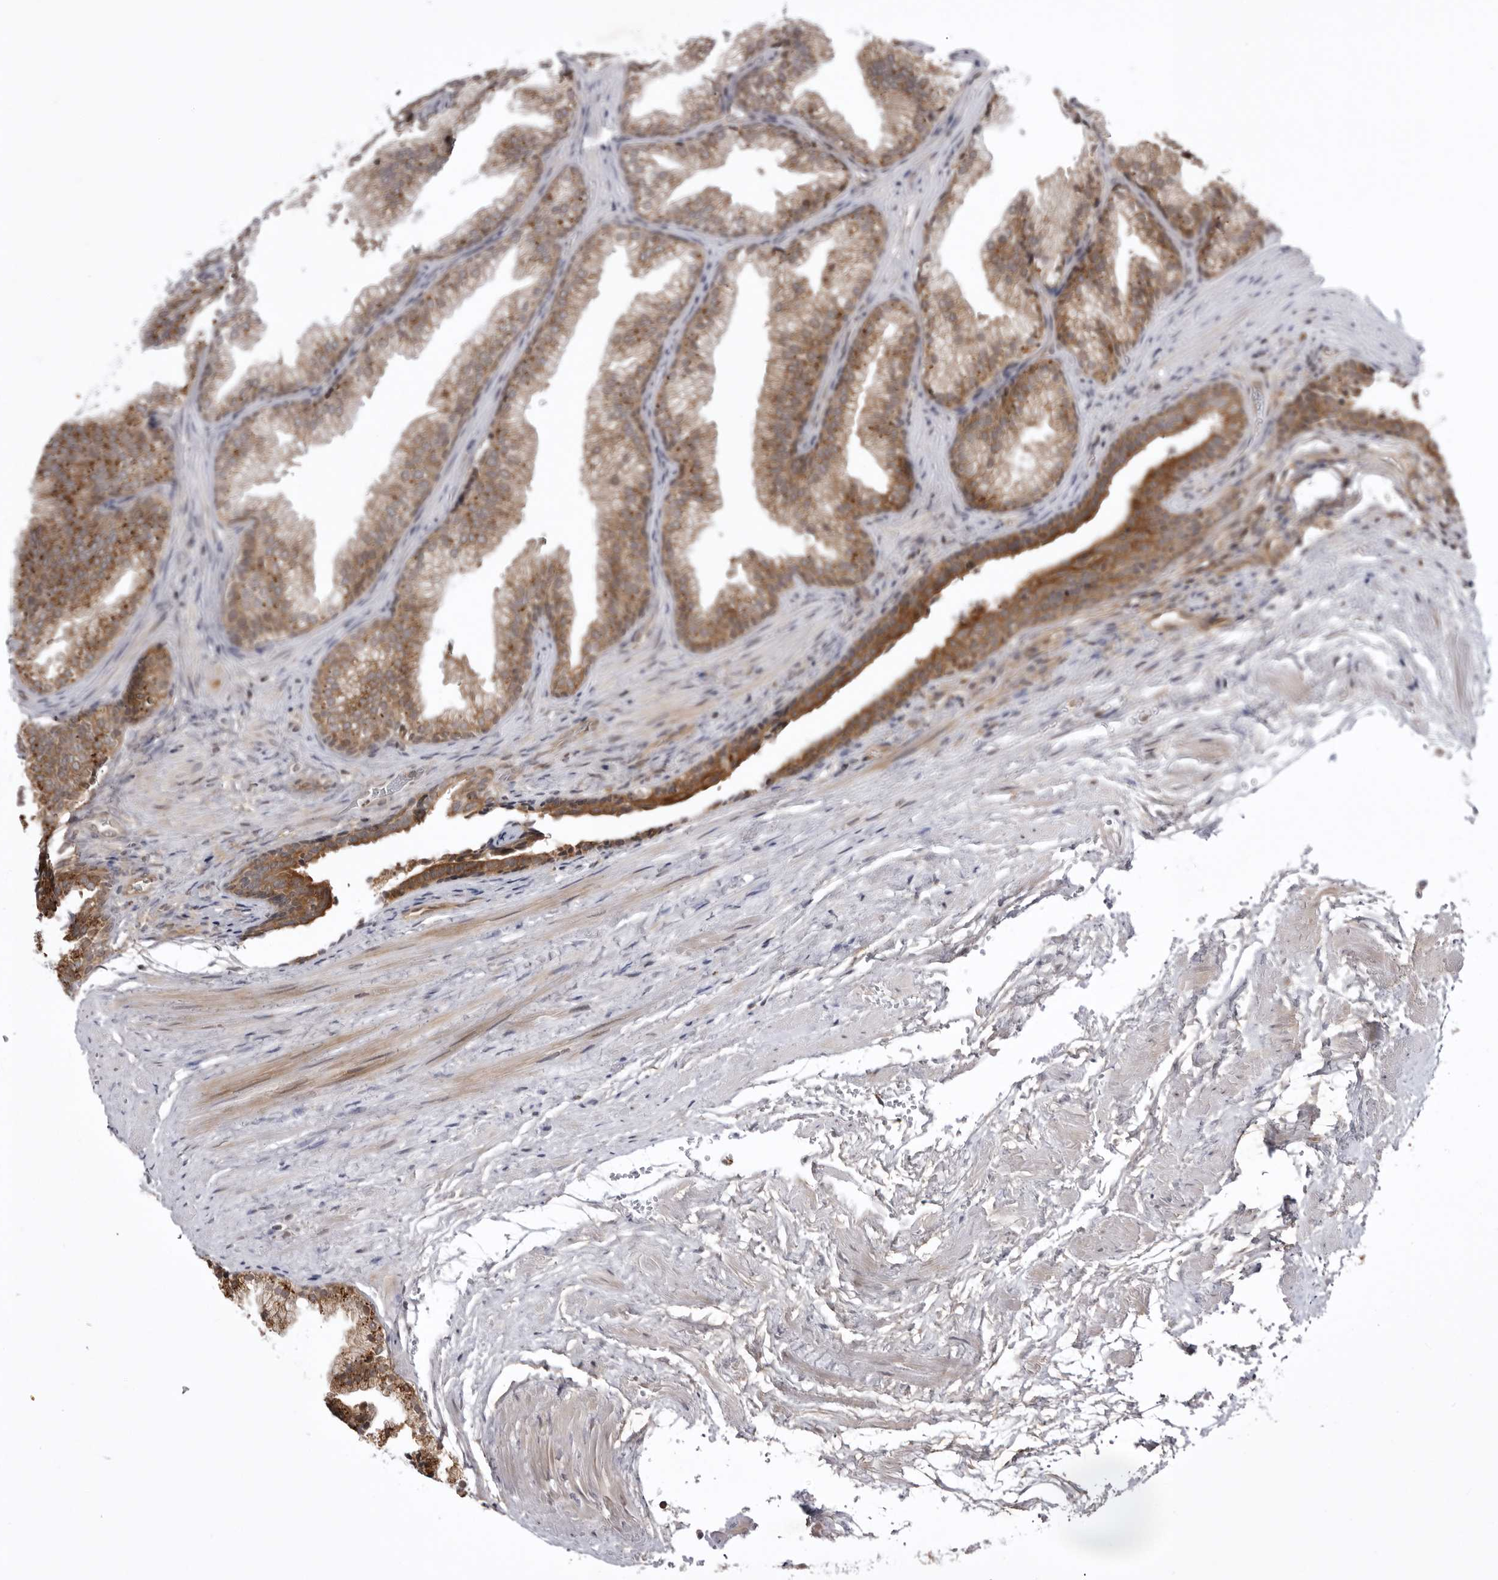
{"staining": {"intensity": "moderate", "quantity": "25%-75%", "location": "cytoplasmic/membranous"}, "tissue": "prostate", "cell_type": "Glandular cells", "image_type": "normal", "snomed": [{"axis": "morphology", "description": "Normal tissue, NOS"}, {"axis": "topography", "description": "Prostate"}], "caption": "The image exhibits staining of normal prostate, revealing moderate cytoplasmic/membranous protein staining (brown color) within glandular cells. (brown staining indicates protein expression, while blue staining denotes nuclei).", "gene": "USP43", "patient": {"sex": "male", "age": 76}}